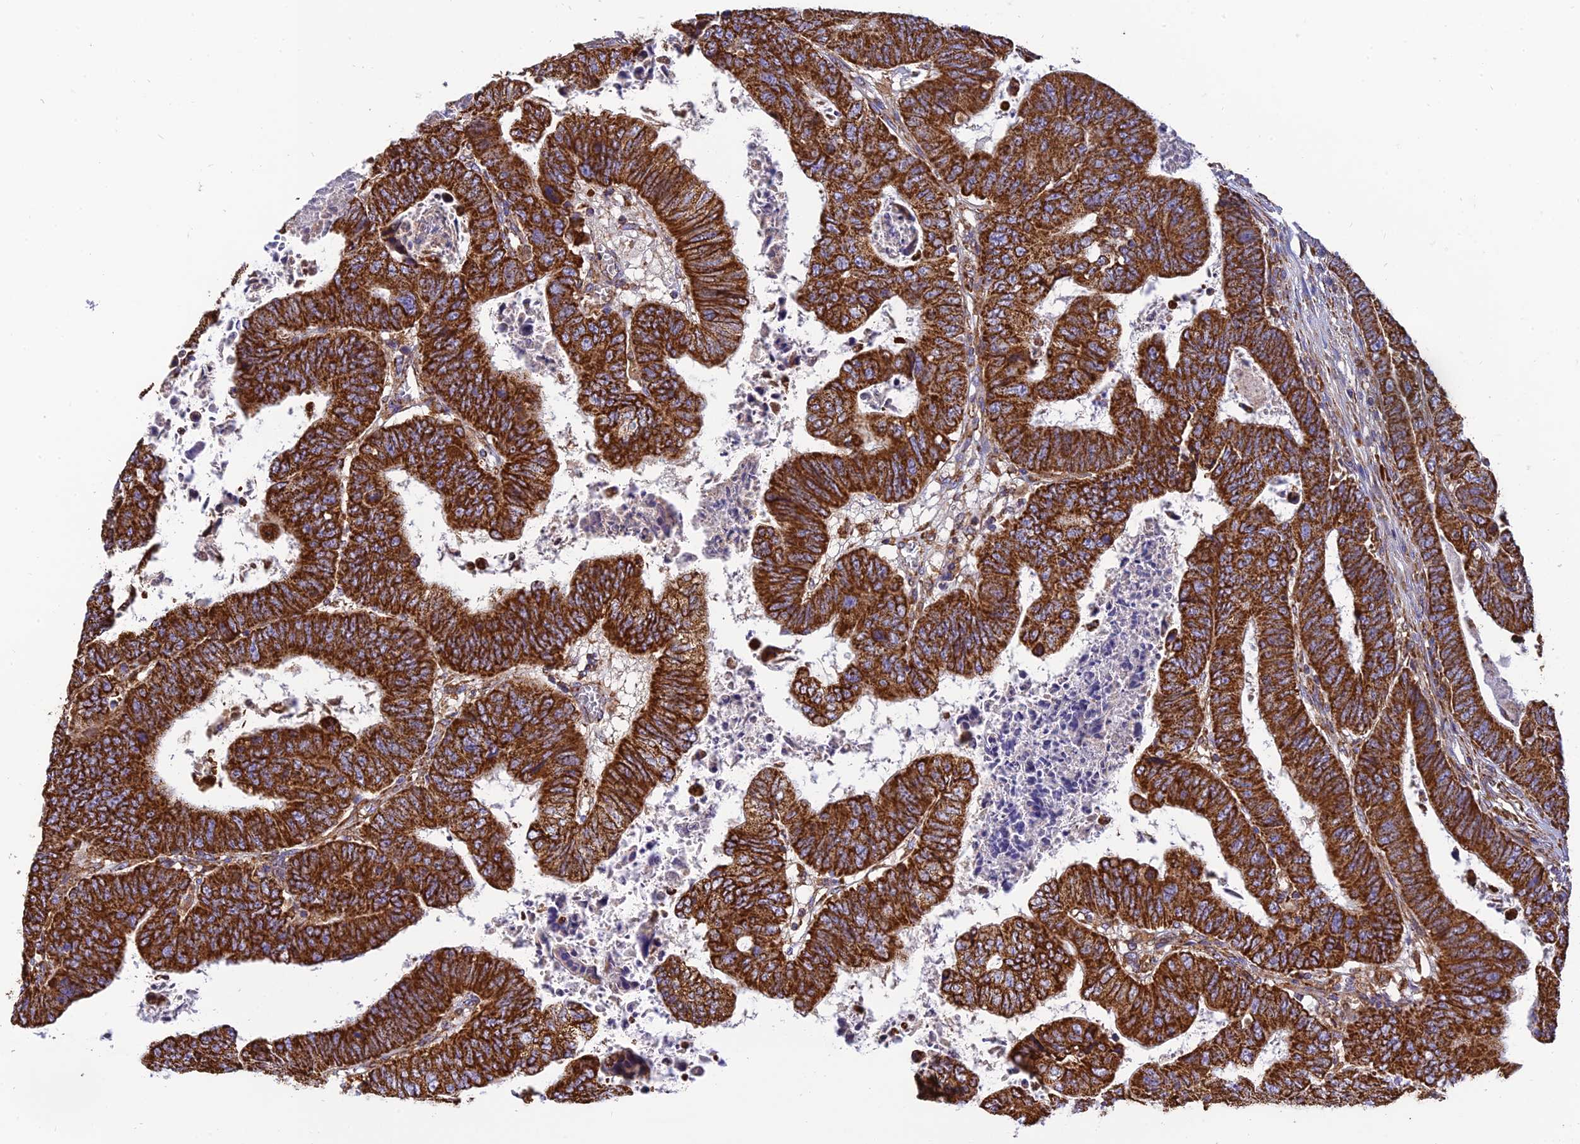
{"staining": {"intensity": "strong", "quantity": ">75%", "location": "cytoplasmic/membranous"}, "tissue": "colorectal cancer", "cell_type": "Tumor cells", "image_type": "cancer", "snomed": [{"axis": "morphology", "description": "Normal tissue, NOS"}, {"axis": "morphology", "description": "Adenocarcinoma, NOS"}, {"axis": "topography", "description": "Rectum"}], "caption": "Immunohistochemical staining of colorectal cancer reveals high levels of strong cytoplasmic/membranous expression in about >75% of tumor cells.", "gene": "THUMPD2", "patient": {"sex": "female", "age": 65}}